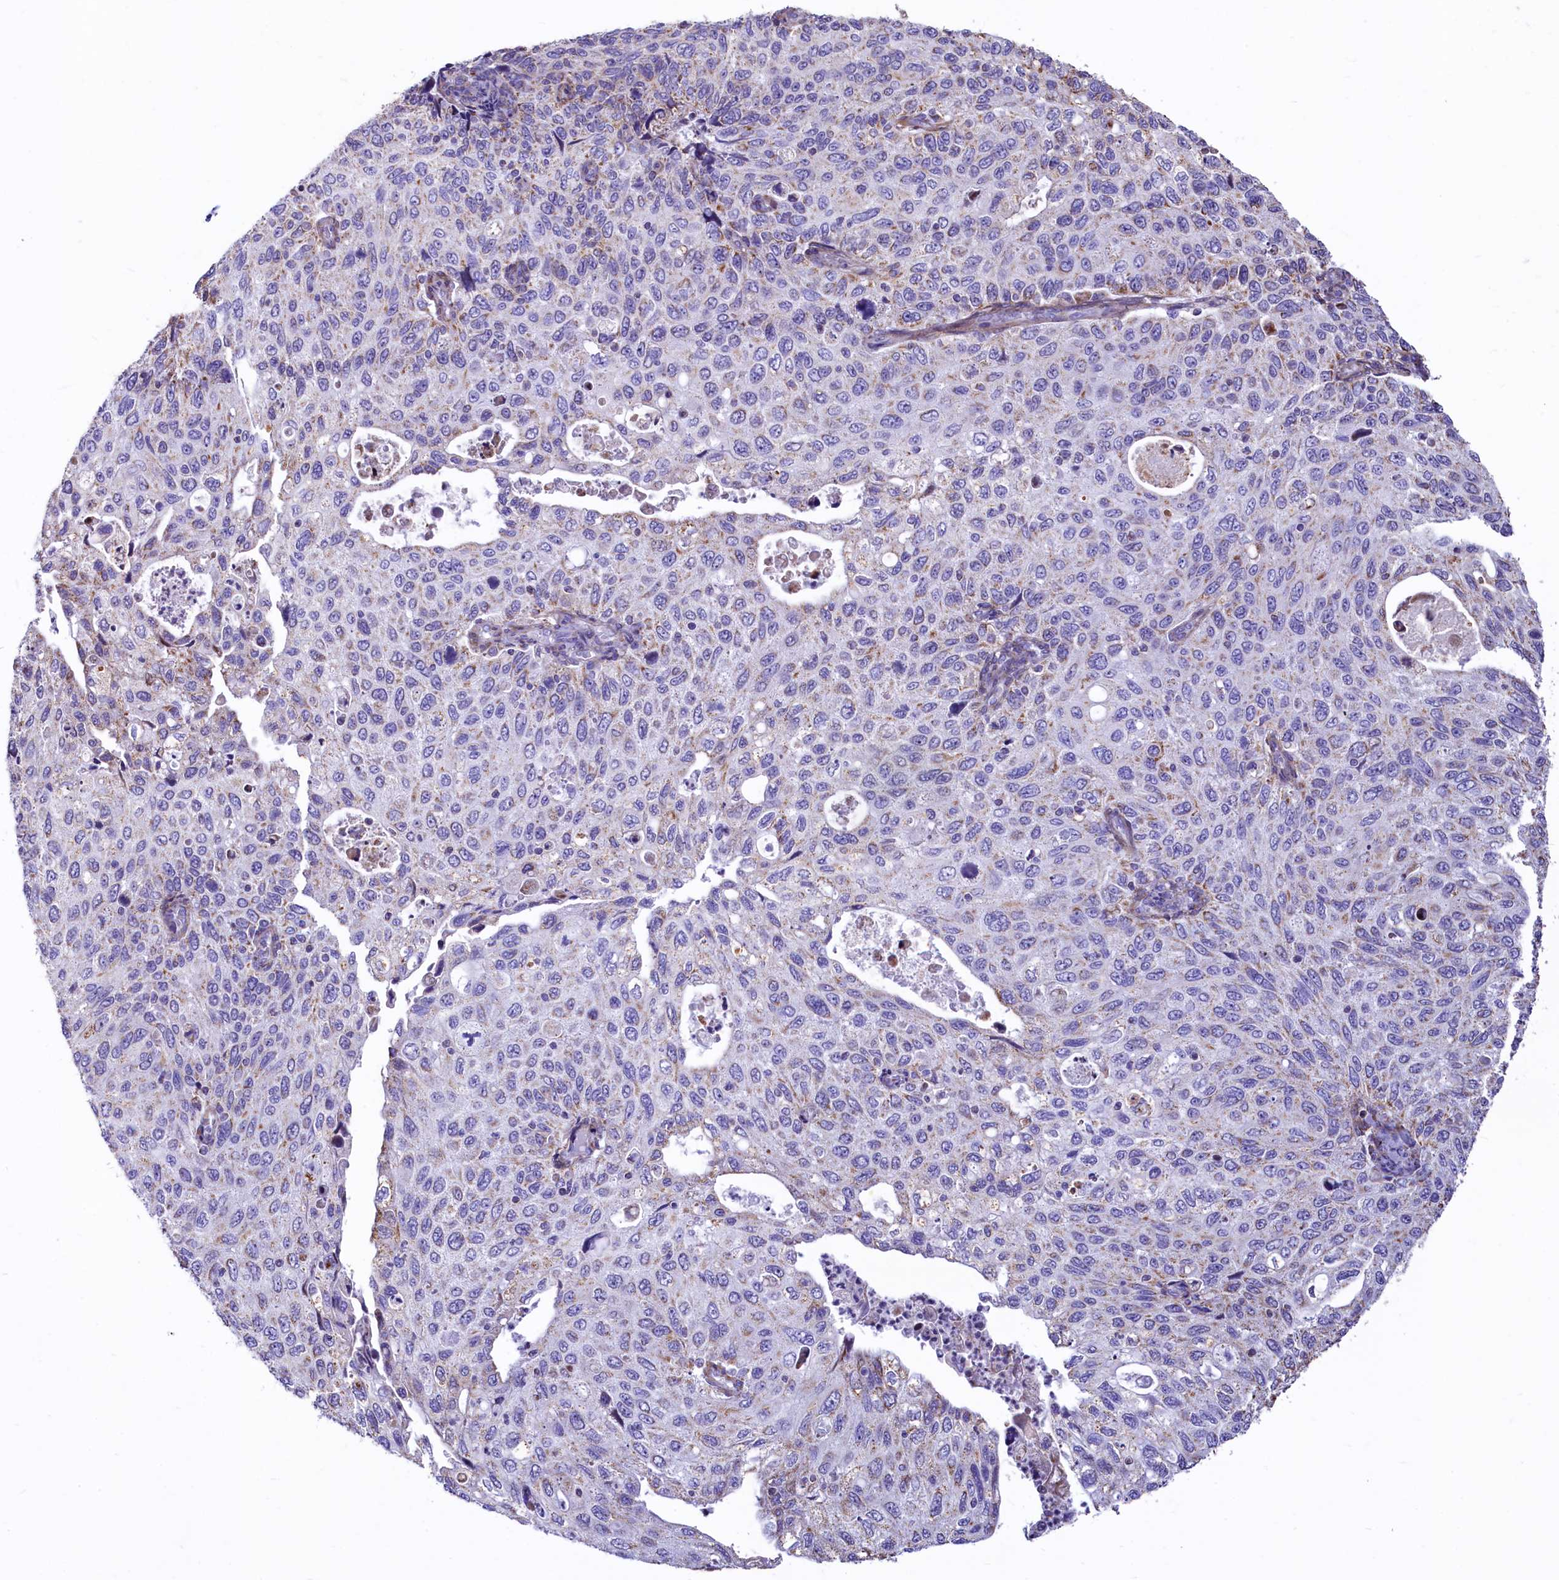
{"staining": {"intensity": "negative", "quantity": "none", "location": "none"}, "tissue": "cervical cancer", "cell_type": "Tumor cells", "image_type": "cancer", "snomed": [{"axis": "morphology", "description": "Squamous cell carcinoma, NOS"}, {"axis": "topography", "description": "Cervix"}], "caption": "Immunohistochemical staining of cervical cancer shows no significant expression in tumor cells.", "gene": "VWCE", "patient": {"sex": "female", "age": 70}}